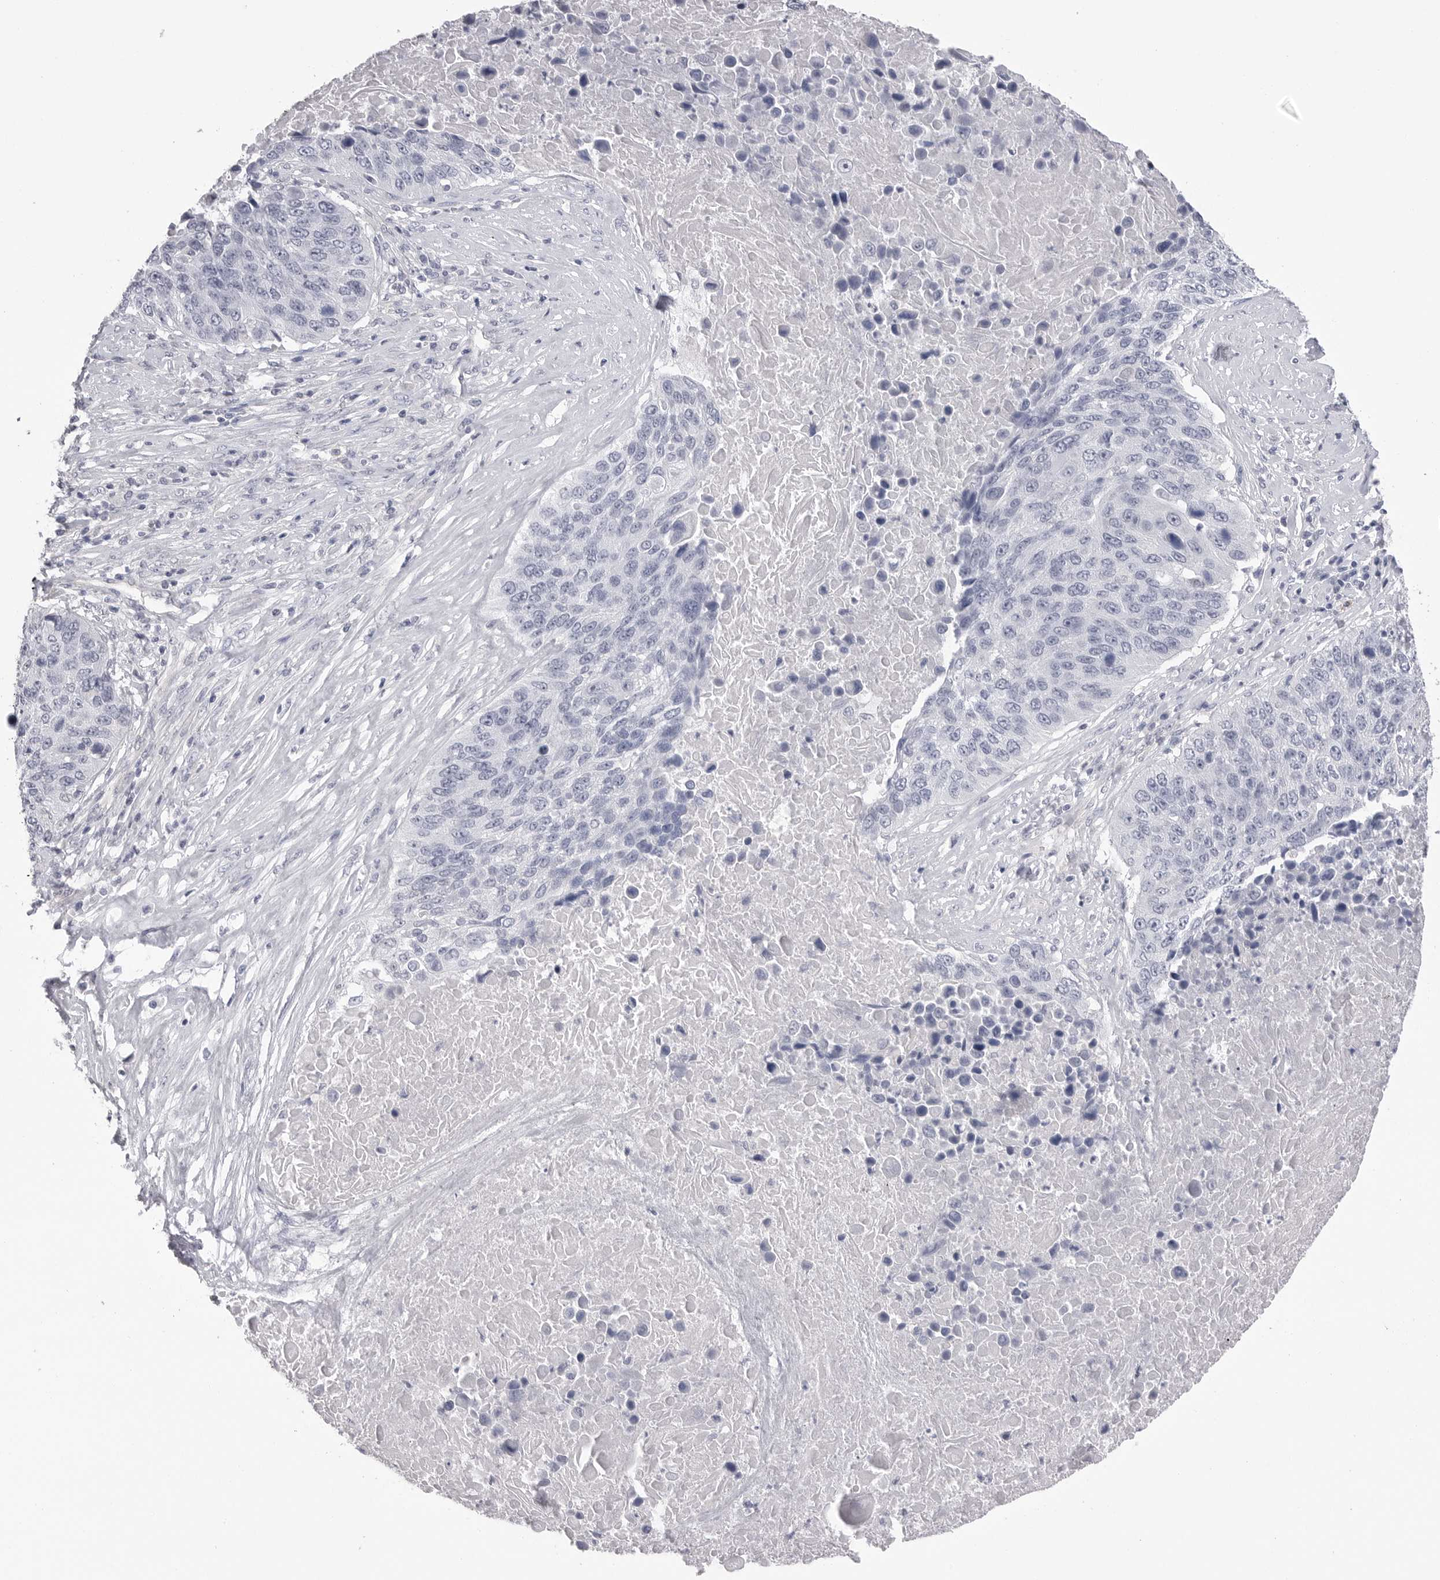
{"staining": {"intensity": "negative", "quantity": "none", "location": "none"}, "tissue": "lung cancer", "cell_type": "Tumor cells", "image_type": "cancer", "snomed": [{"axis": "morphology", "description": "Squamous cell carcinoma, NOS"}, {"axis": "topography", "description": "Lung"}], "caption": "The IHC histopathology image has no significant positivity in tumor cells of lung cancer tissue.", "gene": "DLGAP3", "patient": {"sex": "male", "age": 66}}